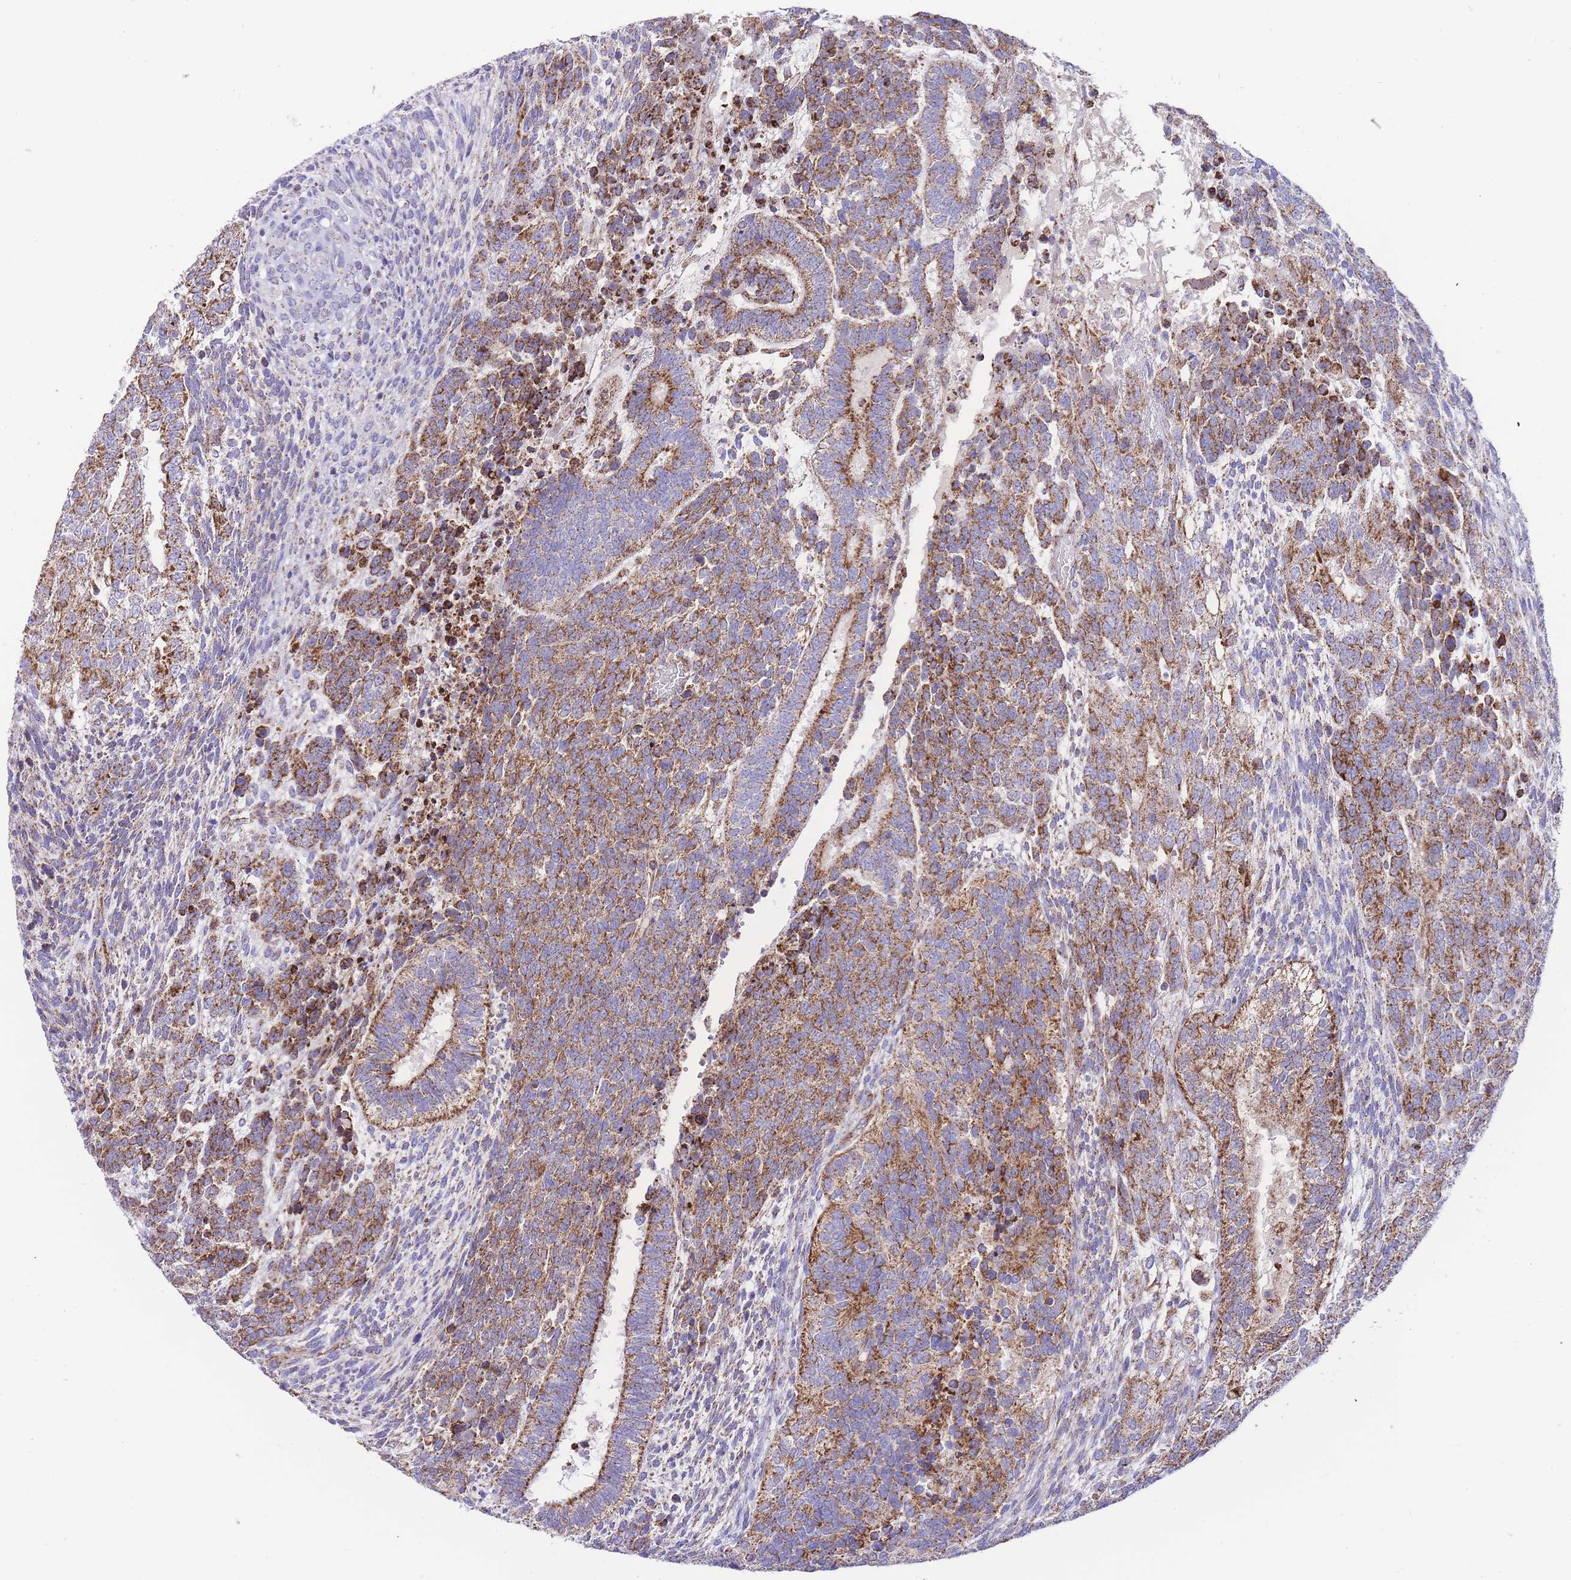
{"staining": {"intensity": "moderate", "quantity": ">75%", "location": "cytoplasmic/membranous"}, "tissue": "testis cancer", "cell_type": "Tumor cells", "image_type": "cancer", "snomed": [{"axis": "morphology", "description": "Carcinoma, Embryonal, NOS"}, {"axis": "topography", "description": "Testis"}], "caption": "Tumor cells display medium levels of moderate cytoplasmic/membranous positivity in approximately >75% of cells in human embryonal carcinoma (testis).", "gene": "GSTM1", "patient": {"sex": "male", "age": 23}}